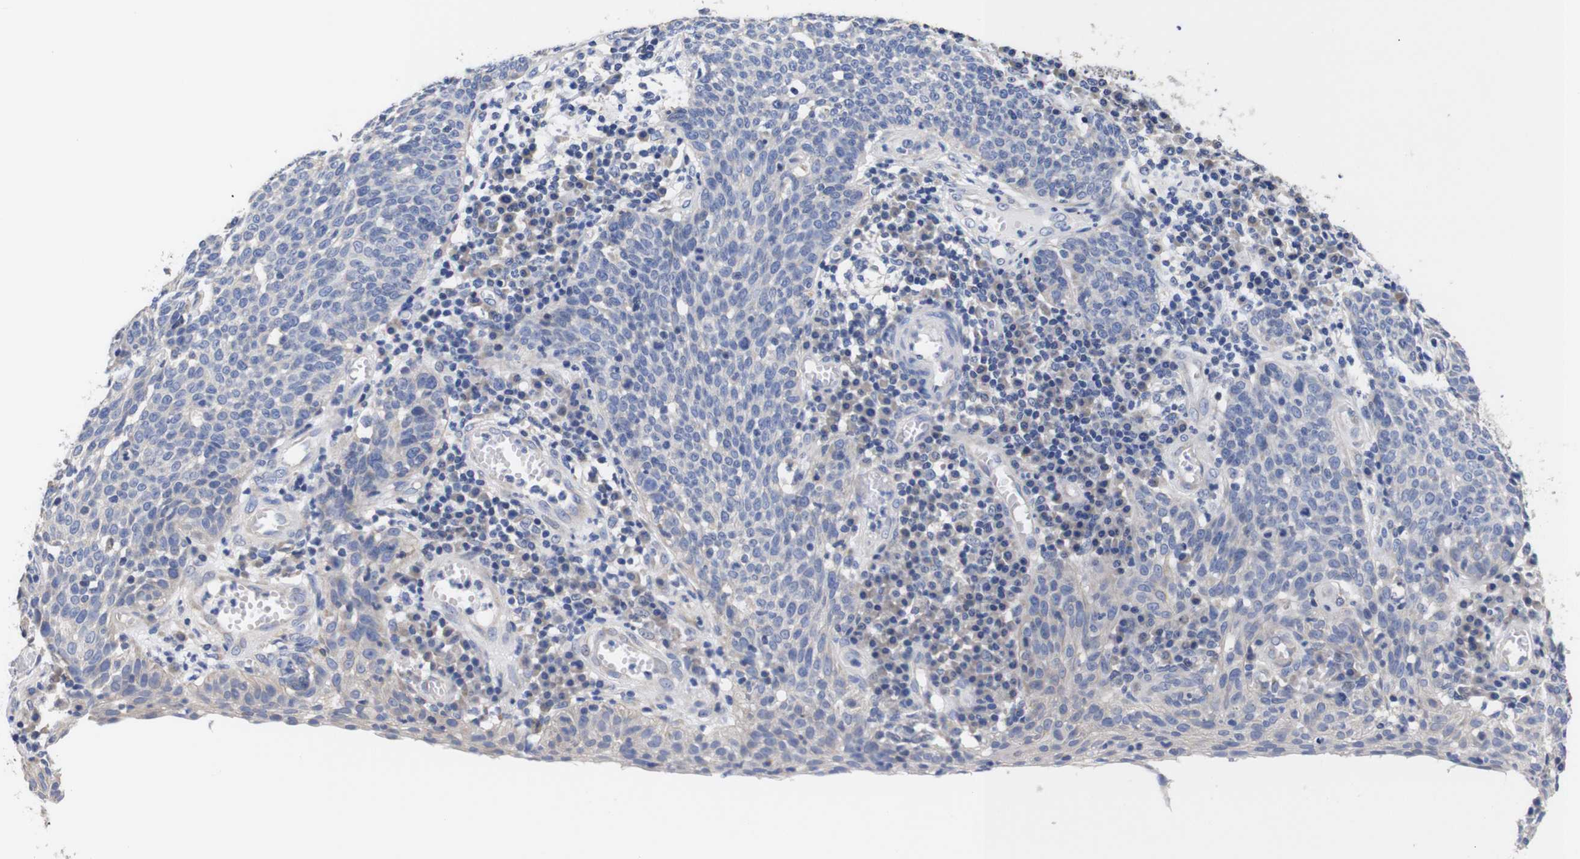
{"staining": {"intensity": "weak", "quantity": "<25%", "location": "cytoplasmic/membranous"}, "tissue": "cervical cancer", "cell_type": "Tumor cells", "image_type": "cancer", "snomed": [{"axis": "morphology", "description": "Squamous cell carcinoma, NOS"}, {"axis": "topography", "description": "Cervix"}], "caption": "This micrograph is of cervical squamous cell carcinoma stained with immunohistochemistry to label a protein in brown with the nuclei are counter-stained blue. There is no positivity in tumor cells. (DAB immunohistochemistry (IHC) with hematoxylin counter stain).", "gene": "OPN3", "patient": {"sex": "female", "age": 34}}